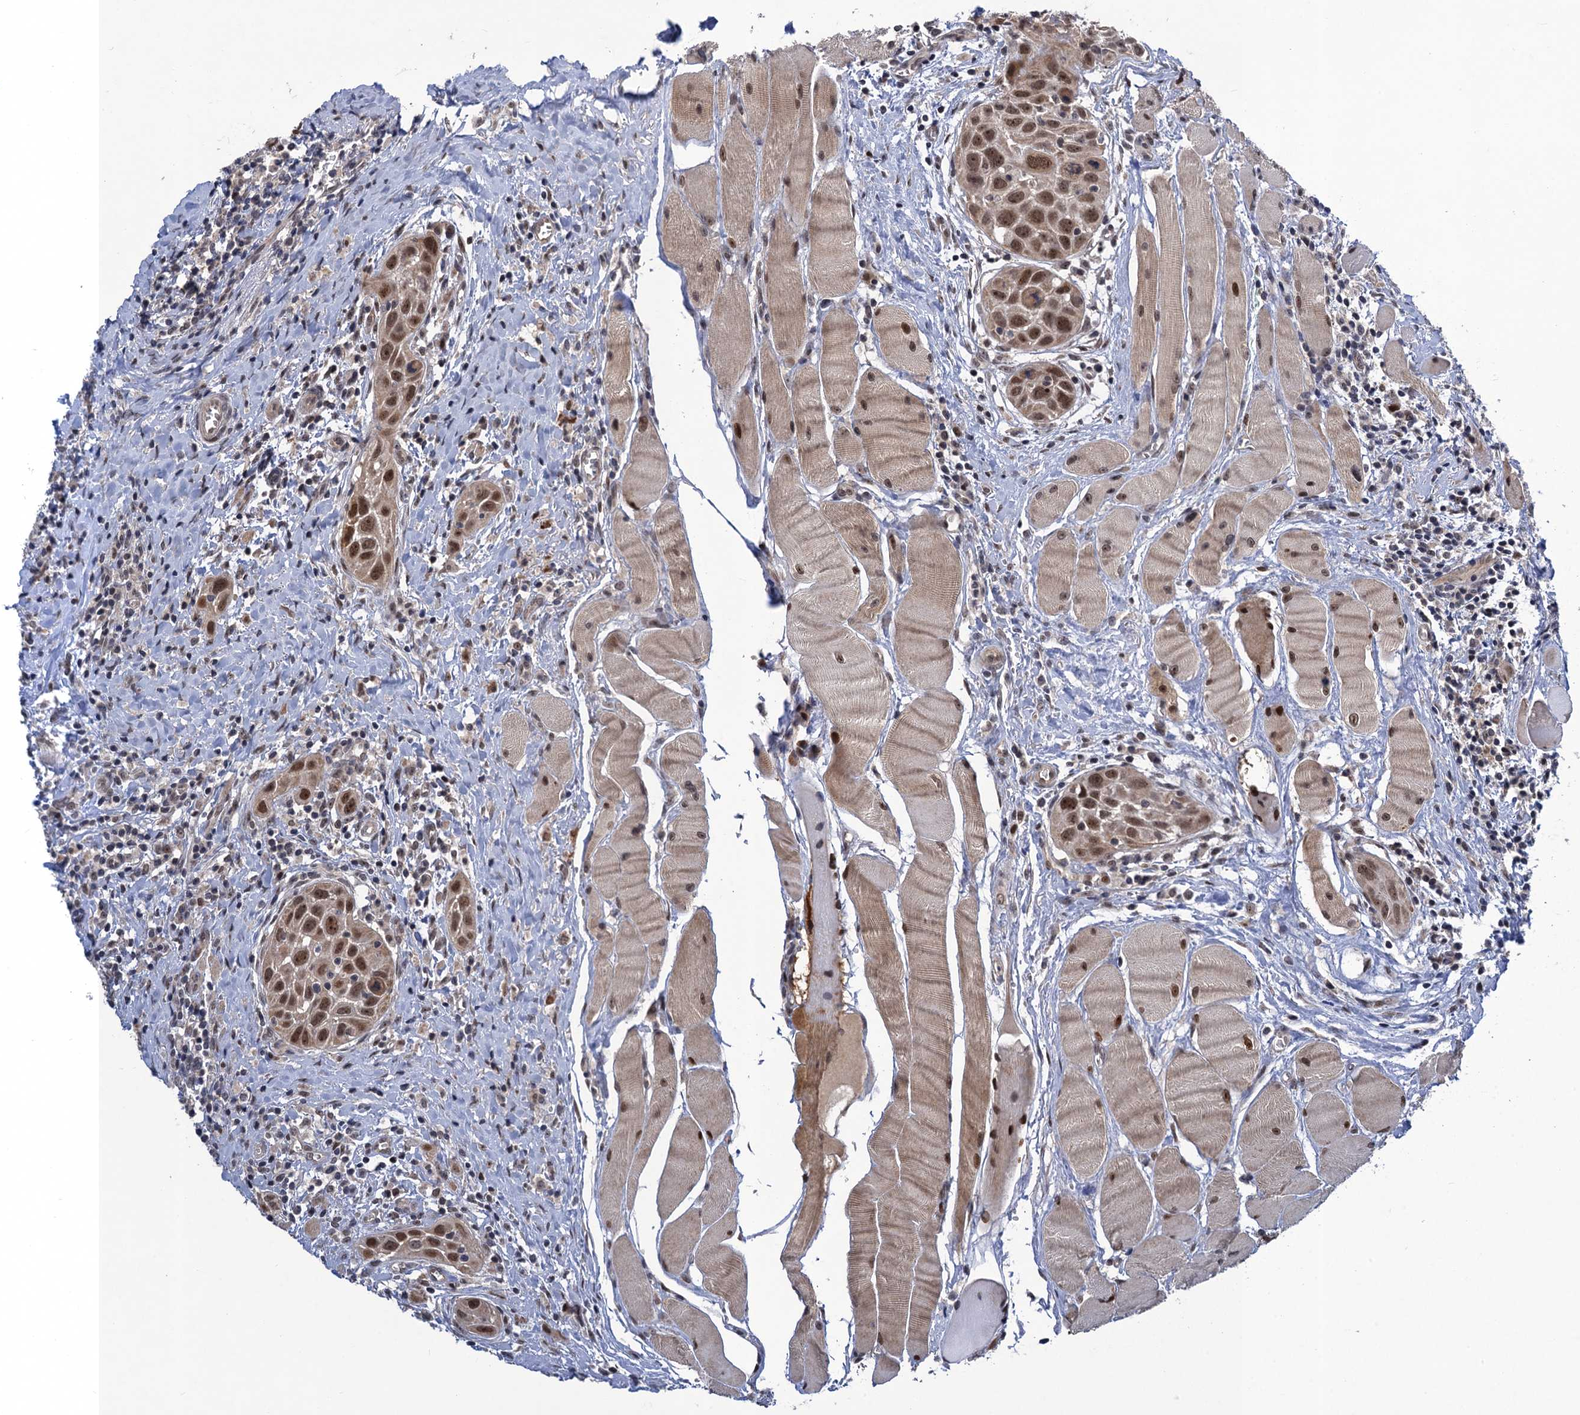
{"staining": {"intensity": "moderate", "quantity": ">75%", "location": "nuclear"}, "tissue": "head and neck cancer", "cell_type": "Tumor cells", "image_type": "cancer", "snomed": [{"axis": "morphology", "description": "Squamous cell carcinoma, NOS"}, {"axis": "topography", "description": "Oral tissue"}, {"axis": "topography", "description": "Head-Neck"}], "caption": "Protein staining of head and neck cancer tissue exhibits moderate nuclear positivity in approximately >75% of tumor cells. (DAB (3,3'-diaminobenzidine) = brown stain, brightfield microscopy at high magnification).", "gene": "ZAR1L", "patient": {"sex": "female", "age": 50}}